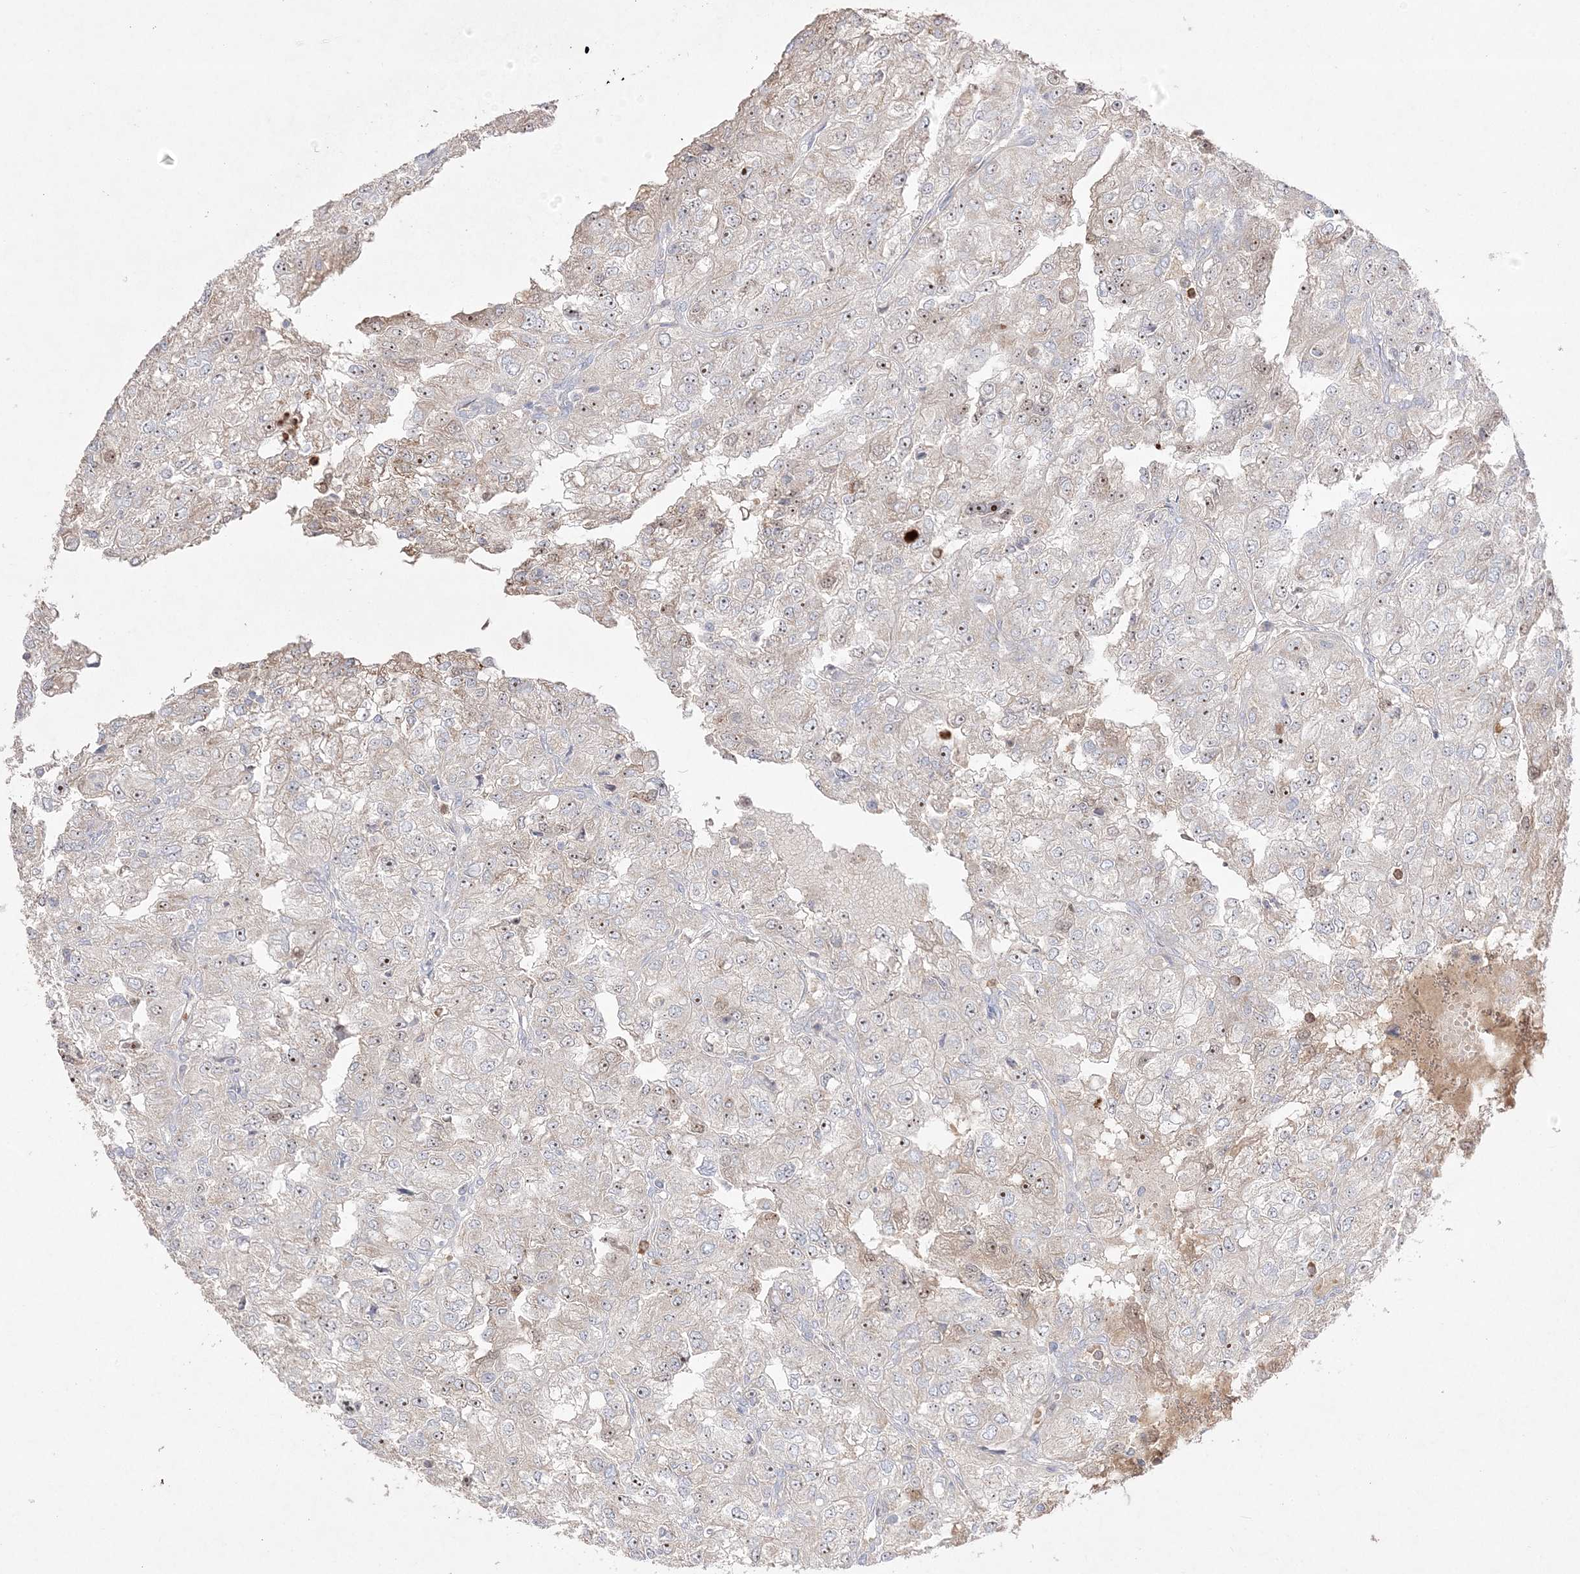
{"staining": {"intensity": "negative", "quantity": "none", "location": "none"}, "tissue": "renal cancer", "cell_type": "Tumor cells", "image_type": "cancer", "snomed": [{"axis": "morphology", "description": "Adenocarcinoma, NOS"}, {"axis": "topography", "description": "Kidney"}], "caption": "This is a photomicrograph of IHC staining of renal cancer, which shows no staining in tumor cells.", "gene": "NOP16", "patient": {"sex": "female", "age": 54}}